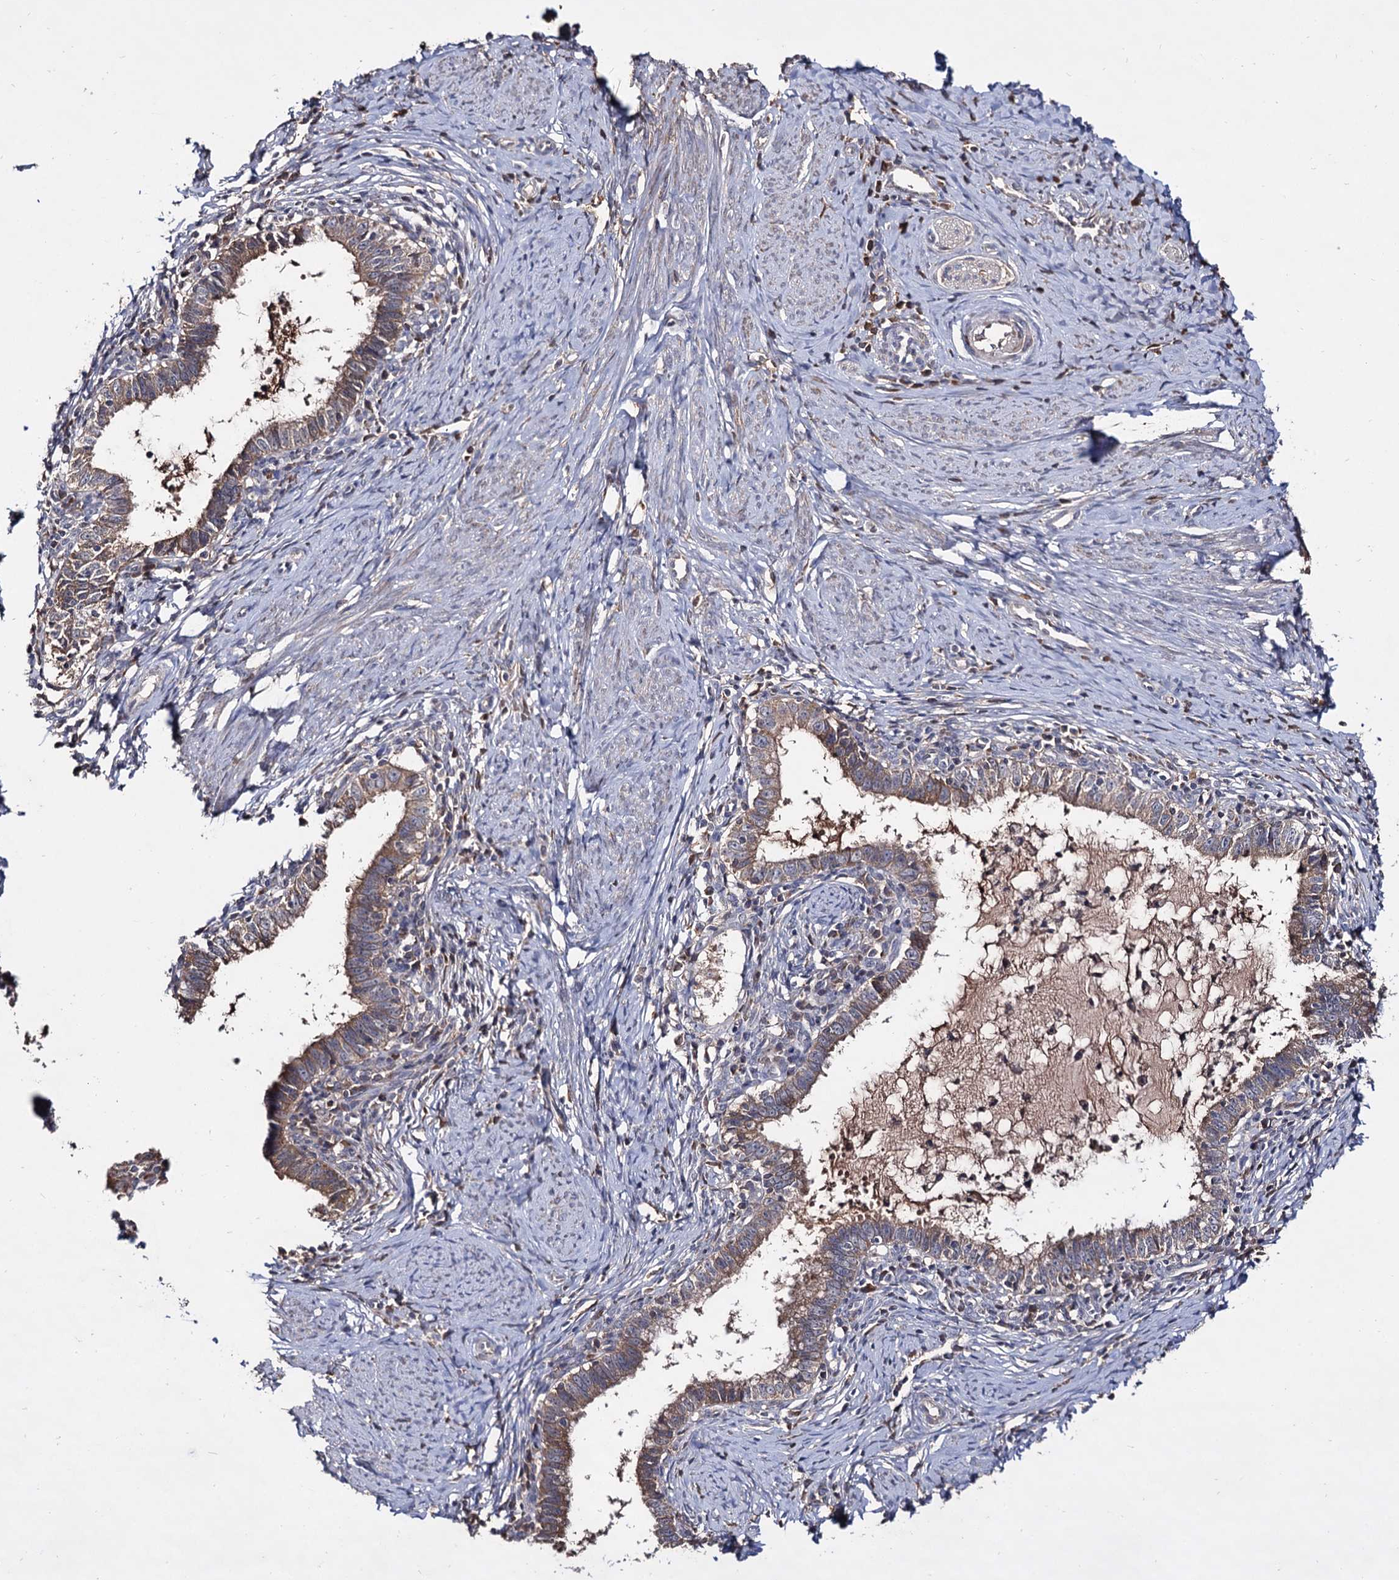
{"staining": {"intensity": "moderate", "quantity": ">75%", "location": "cytoplasmic/membranous"}, "tissue": "cervical cancer", "cell_type": "Tumor cells", "image_type": "cancer", "snomed": [{"axis": "morphology", "description": "Adenocarcinoma, NOS"}, {"axis": "topography", "description": "Cervix"}], "caption": "The histopathology image displays staining of cervical adenocarcinoma, revealing moderate cytoplasmic/membranous protein positivity (brown color) within tumor cells. (IHC, brightfield microscopy, high magnification).", "gene": "ARFIP2", "patient": {"sex": "female", "age": 36}}